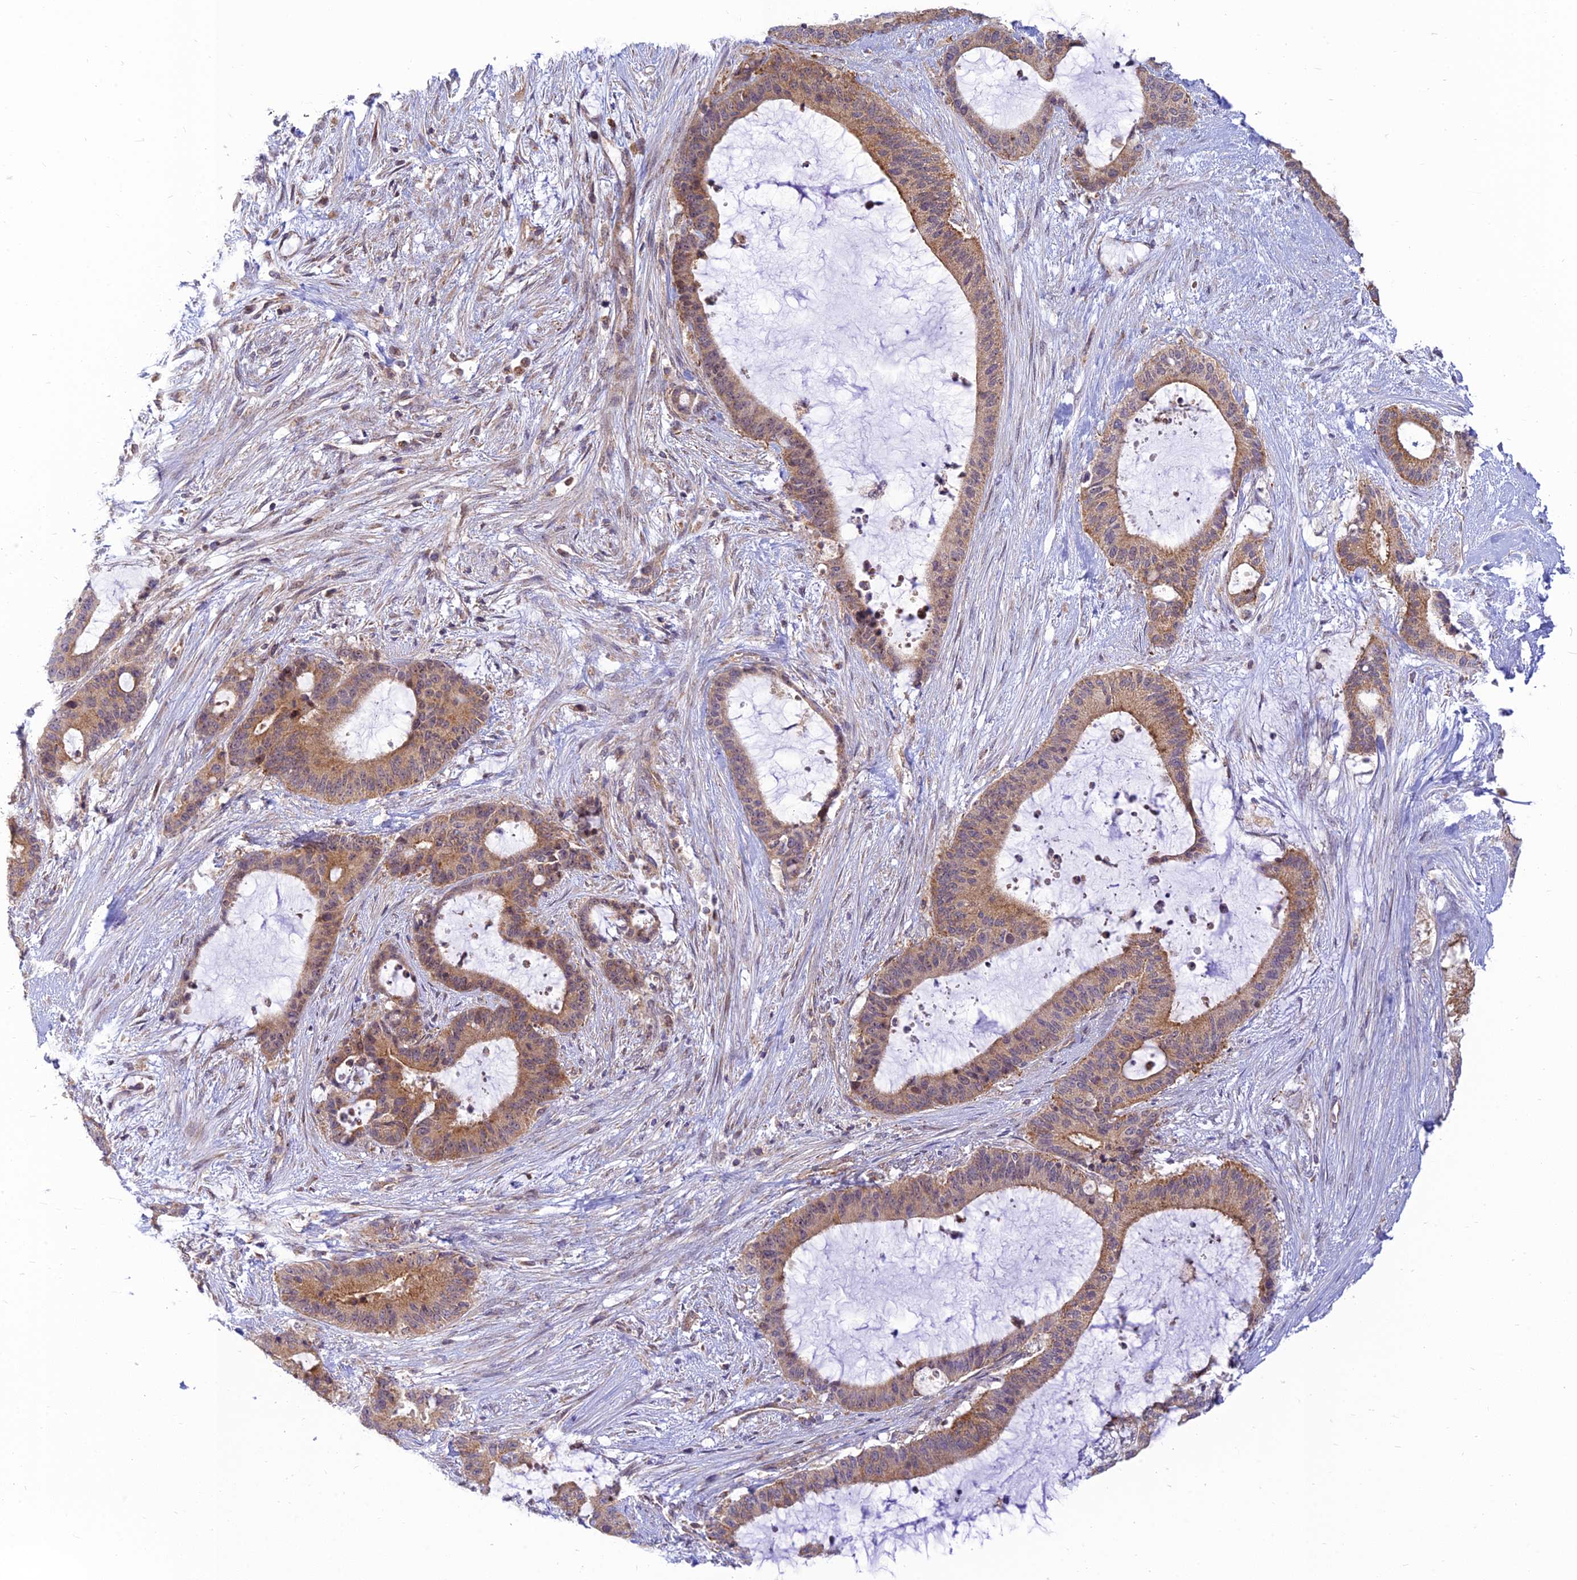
{"staining": {"intensity": "moderate", "quantity": ">75%", "location": "cytoplasmic/membranous"}, "tissue": "liver cancer", "cell_type": "Tumor cells", "image_type": "cancer", "snomed": [{"axis": "morphology", "description": "Normal tissue, NOS"}, {"axis": "morphology", "description": "Cholangiocarcinoma"}, {"axis": "topography", "description": "Liver"}, {"axis": "topography", "description": "Peripheral nerve tissue"}], "caption": "Moderate cytoplasmic/membranous staining for a protein is present in approximately >75% of tumor cells of liver cancer using immunohistochemistry.", "gene": "HOOK2", "patient": {"sex": "female", "age": 73}}